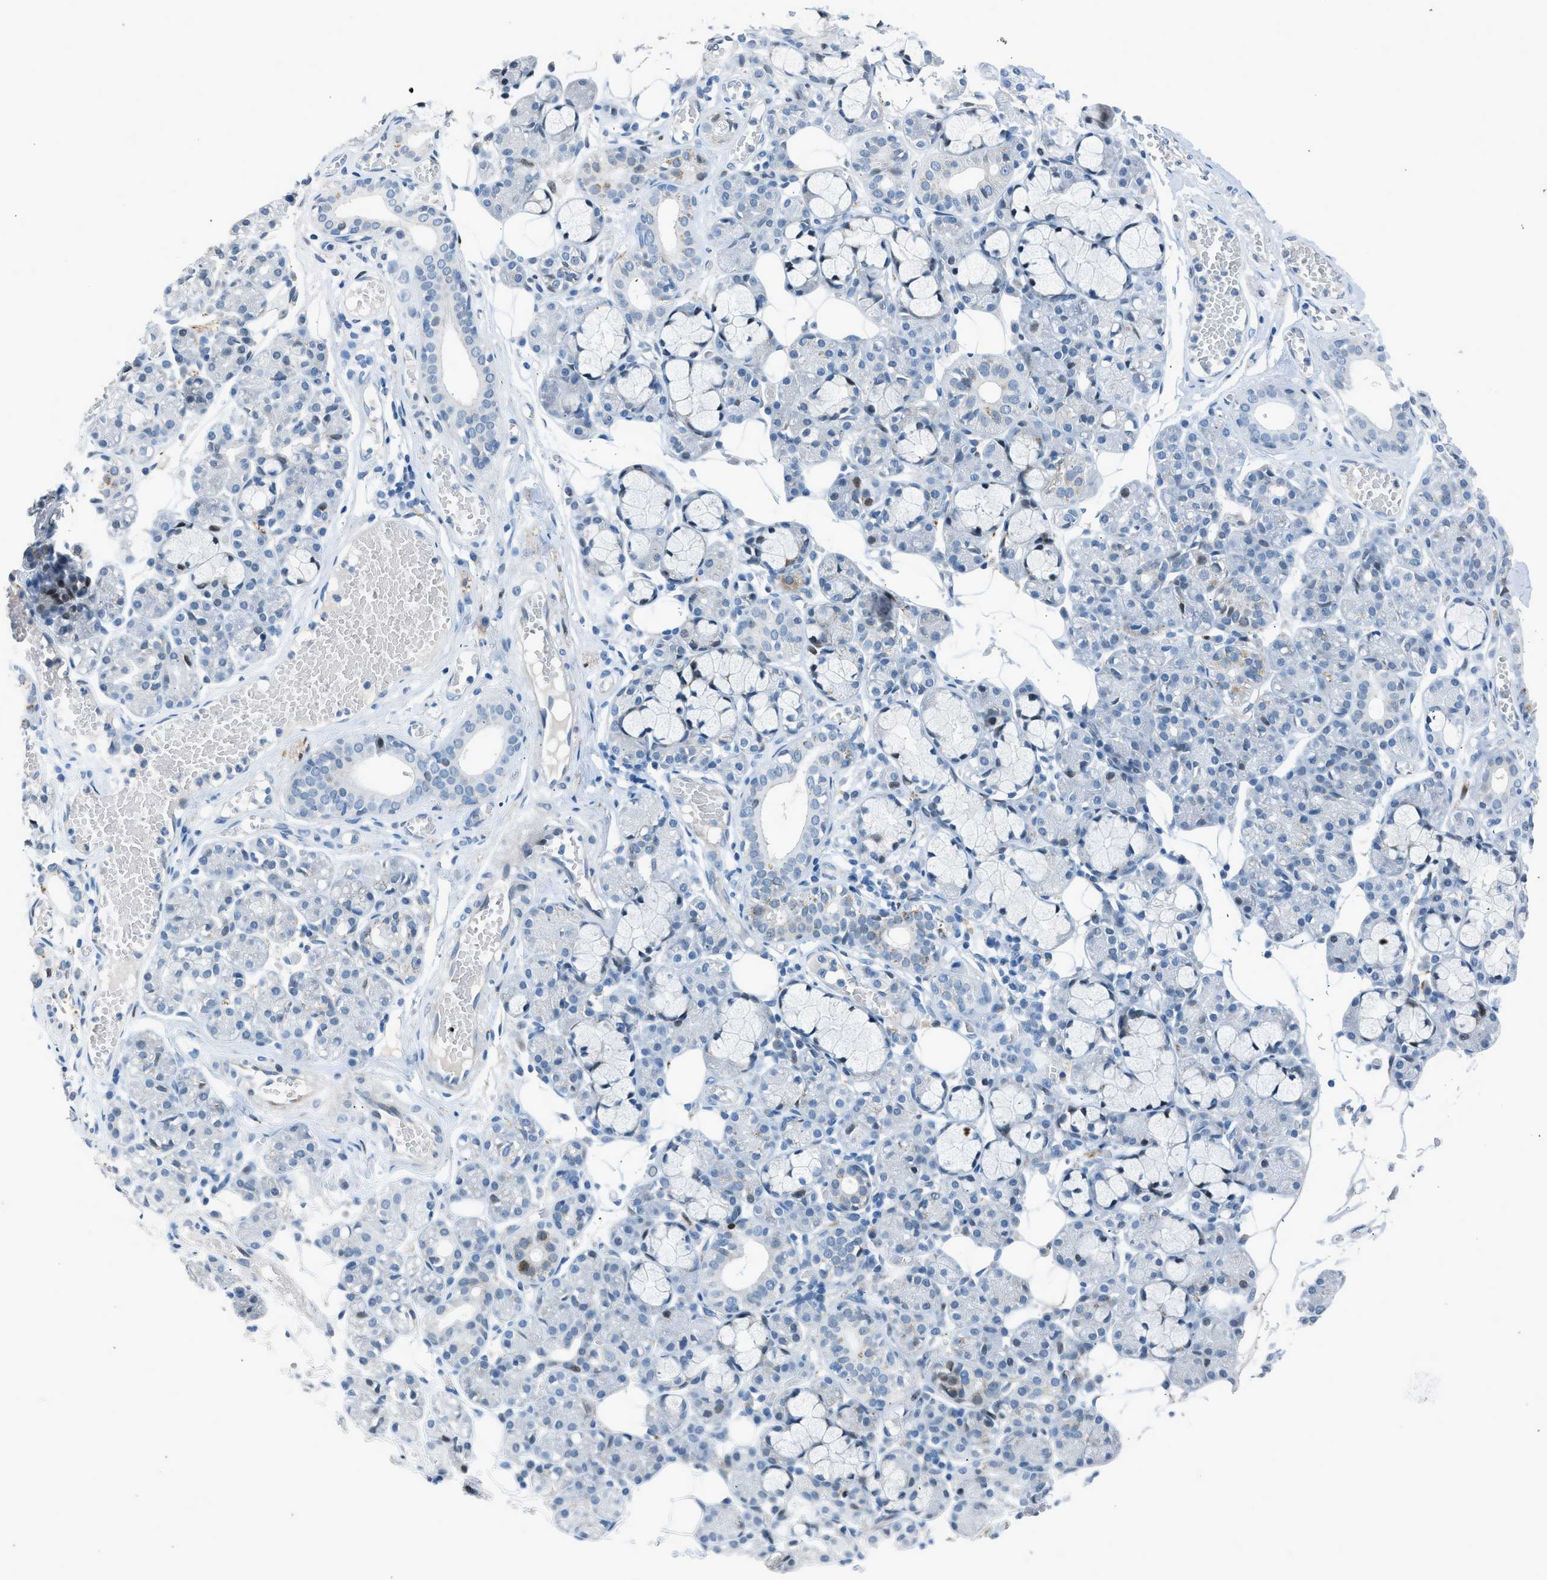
{"staining": {"intensity": "moderate", "quantity": "<25%", "location": "cytoplasmic/membranous"}, "tissue": "salivary gland", "cell_type": "Glandular cells", "image_type": "normal", "snomed": [{"axis": "morphology", "description": "Normal tissue, NOS"}, {"axis": "topography", "description": "Salivary gland"}], "caption": "Immunohistochemistry micrograph of normal salivary gland: salivary gland stained using immunohistochemistry (IHC) reveals low levels of moderate protein expression localized specifically in the cytoplasmic/membranous of glandular cells, appearing as a cytoplasmic/membranous brown color.", "gene": "RNF41", "patient": {"sex": "male", "age": 63}}